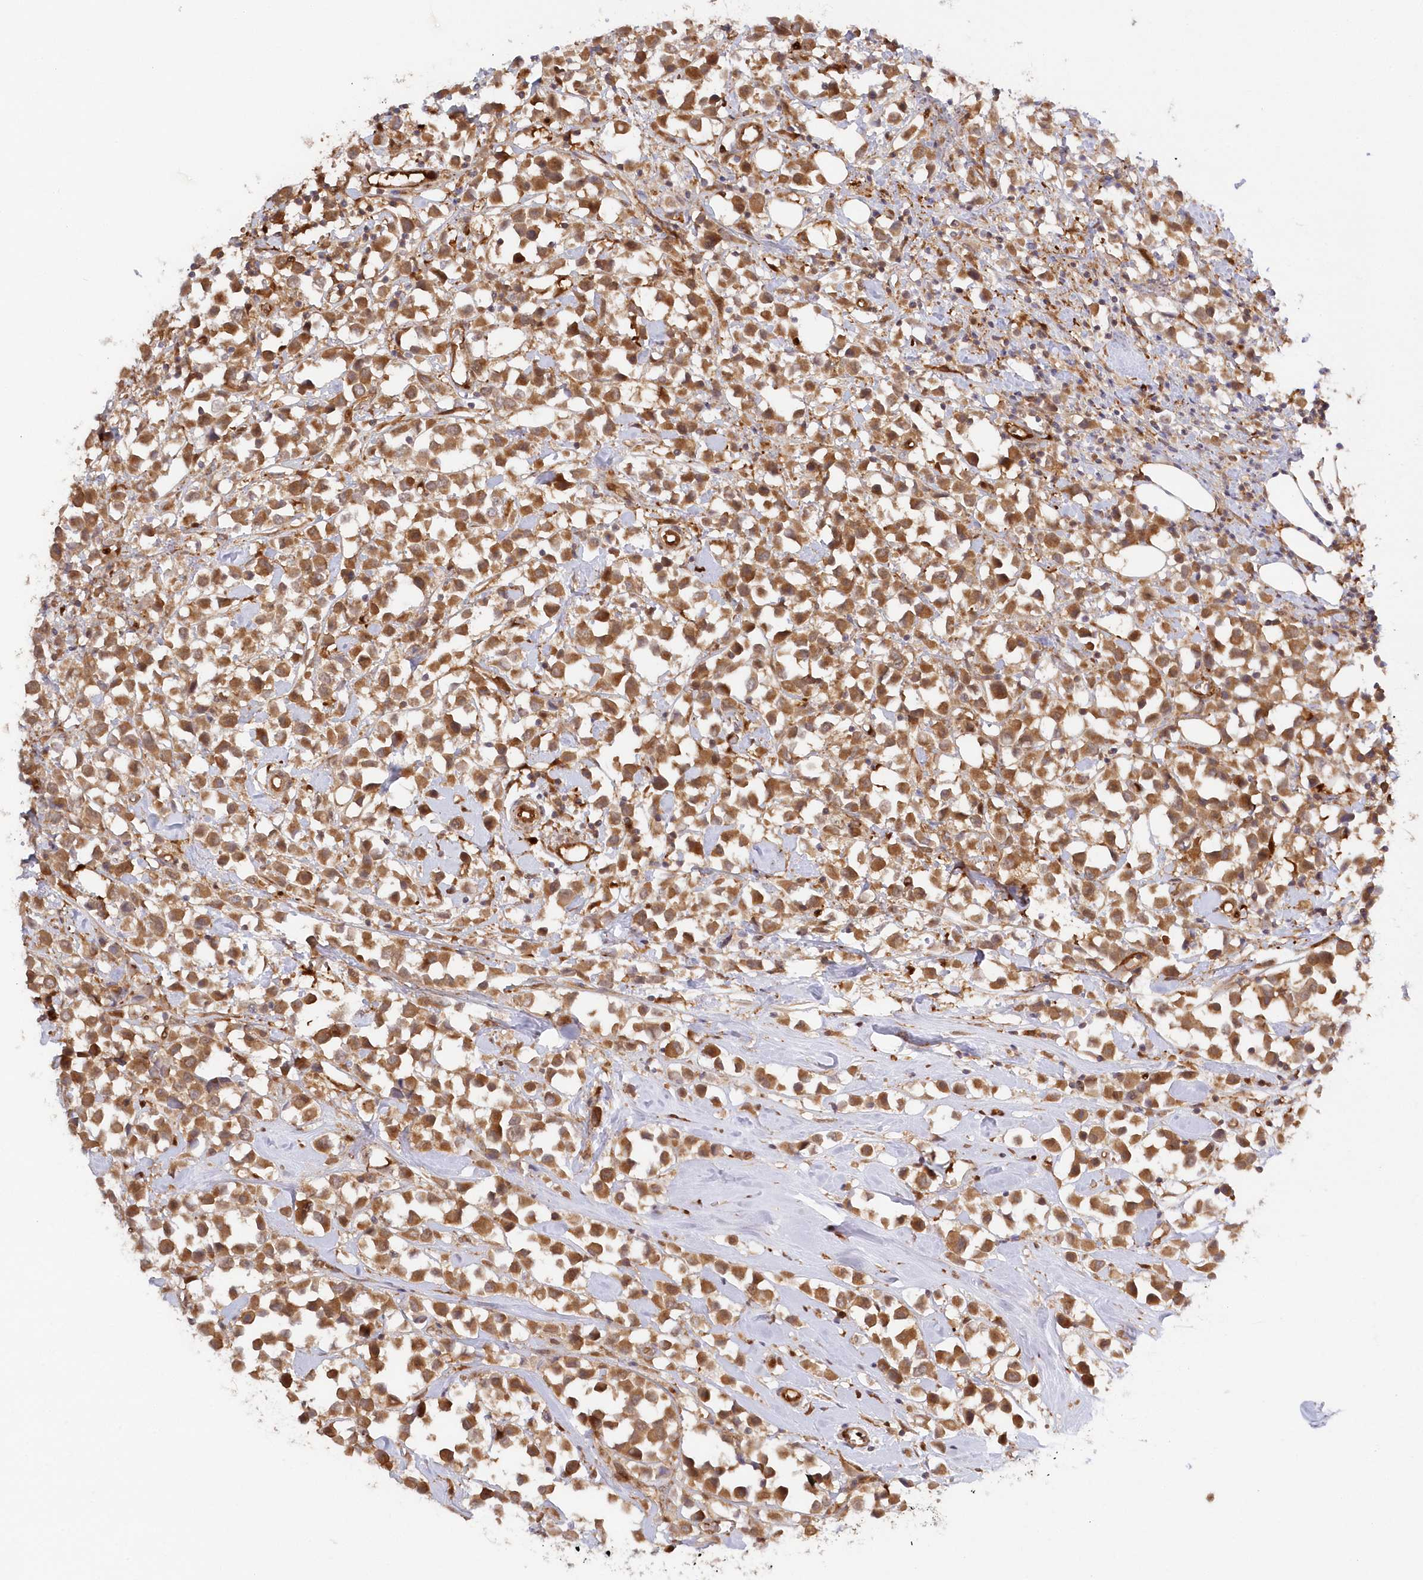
{"staining": {"intensity": "moderate", "quantity": ">75%", "location": "cytoplasmic/membranous"}, "tissue": "breast cancer", "cell_type": "Tumor cells", "image_type": "cancer", "snomed": [{"axis": "morphology", "description": "Duct carcinoma"}, {"axis": "topography", "description": "Breast"}], "caption": "Breast cancer stained for a protein (brown) shows moderate cytoplasmic/membranous positive staining in about >75% of tumor cells.", "gene": "GBE1", "patient": {"sex": "female", "age": 61}}